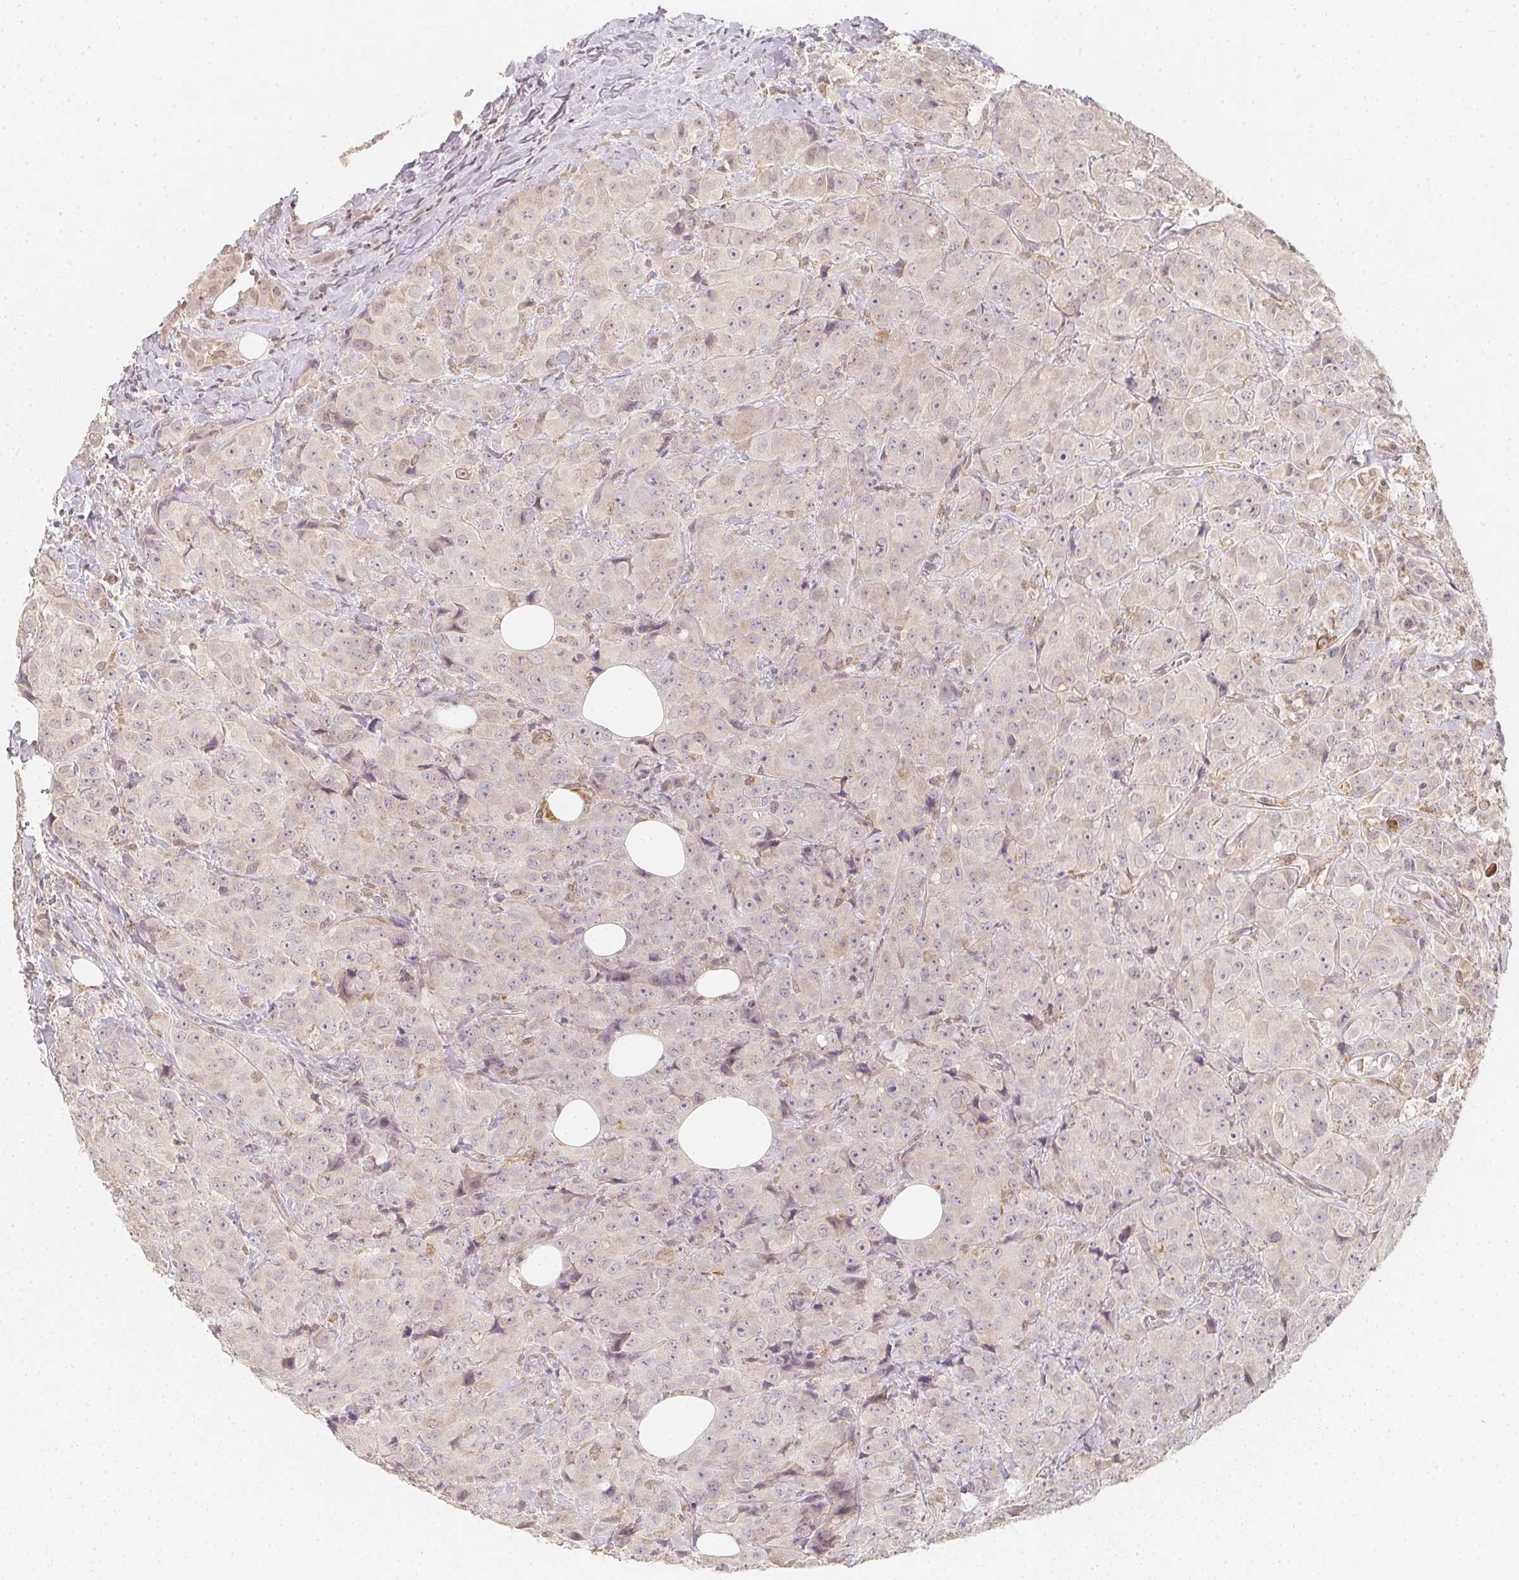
{"staining": {"intensity": "negative", "quantity": "none", "location": "none"}, "tissue": "breast cancer", "cell_type": "Tumor cells", "image_type": "cancer", "snomed": [{"axis": "morphology", "description": "Normal tissue, NOS"}, {"axis": "morphology", "description": "Duct carcinoma"}, {"axis": "topography", "description": "Breast"}], "caption": "A histopathology image of human breast cancer is negative for staining in tumor cells. (DAB immunohistochemistry, high magnification).", "gene": "SOAT1", "patient": {"sex": "female", "age": 43}}